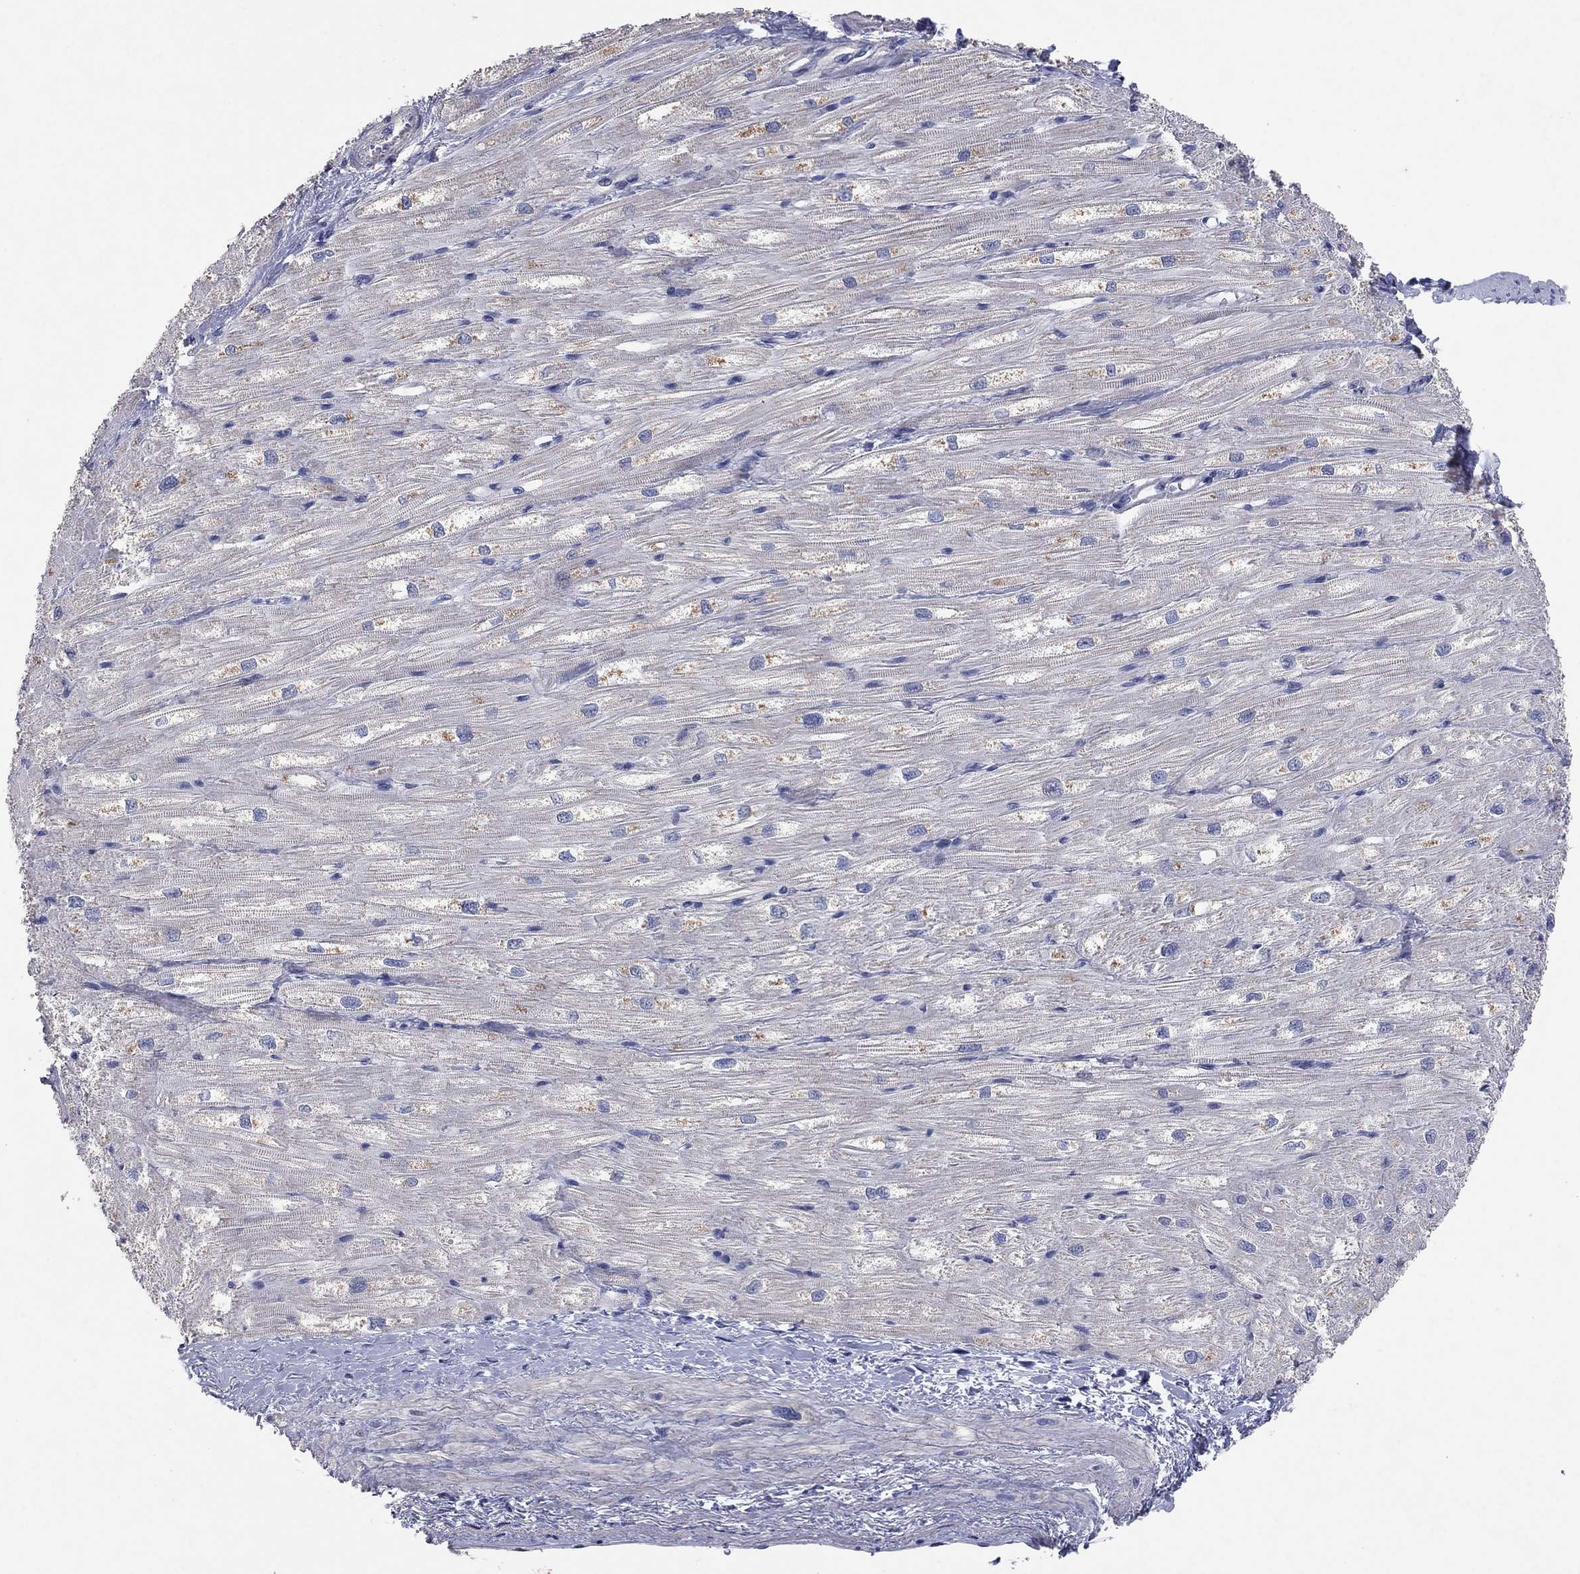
{"staining": {"intensity": "negative", "quantity": "none", "location": "none"}, "tissue": "heart muscle", "cell_type": "Cardiomyocytes", "image_type": "normal", "snomed": [{"axis": "morphology", "description": "Normal tissue, NOS"}, {"axis": "topography", "description": "Heart"}], "caption": "This is a micrograph of immunohistochemistry staining of unremarkable heart muscle, which shows no expression in cardiomyocytes.", "gene": "MMP13", "patient": {"sex": "male", "age": 57}}